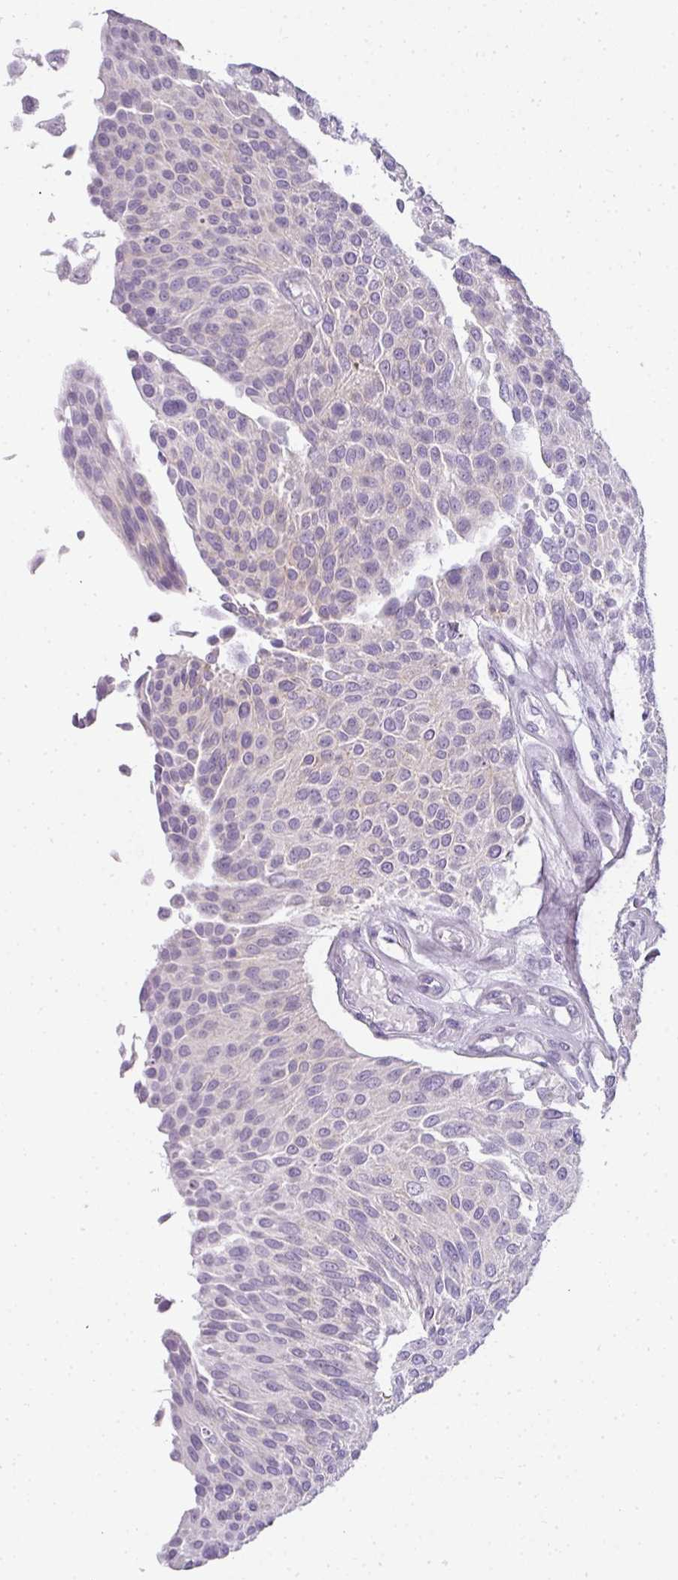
{"staining": {"intensity": "negative", "quantity": "none", "location": "none"}, "tissue": "urothelial cancer", "cell_type": "Tumor cells", "image_type": "cancer", "snomed": [{"axis": "morphology", "description": "Urothelial carcinoma, NOS"}, {"axis": "topography", "description": "Urinary bladder"}], "caption": "Tumor cells are negative for protein expression in human urothelial cancer.", "gene": "RBMY1F", "patient": {"sex": "male", "age": 55}}